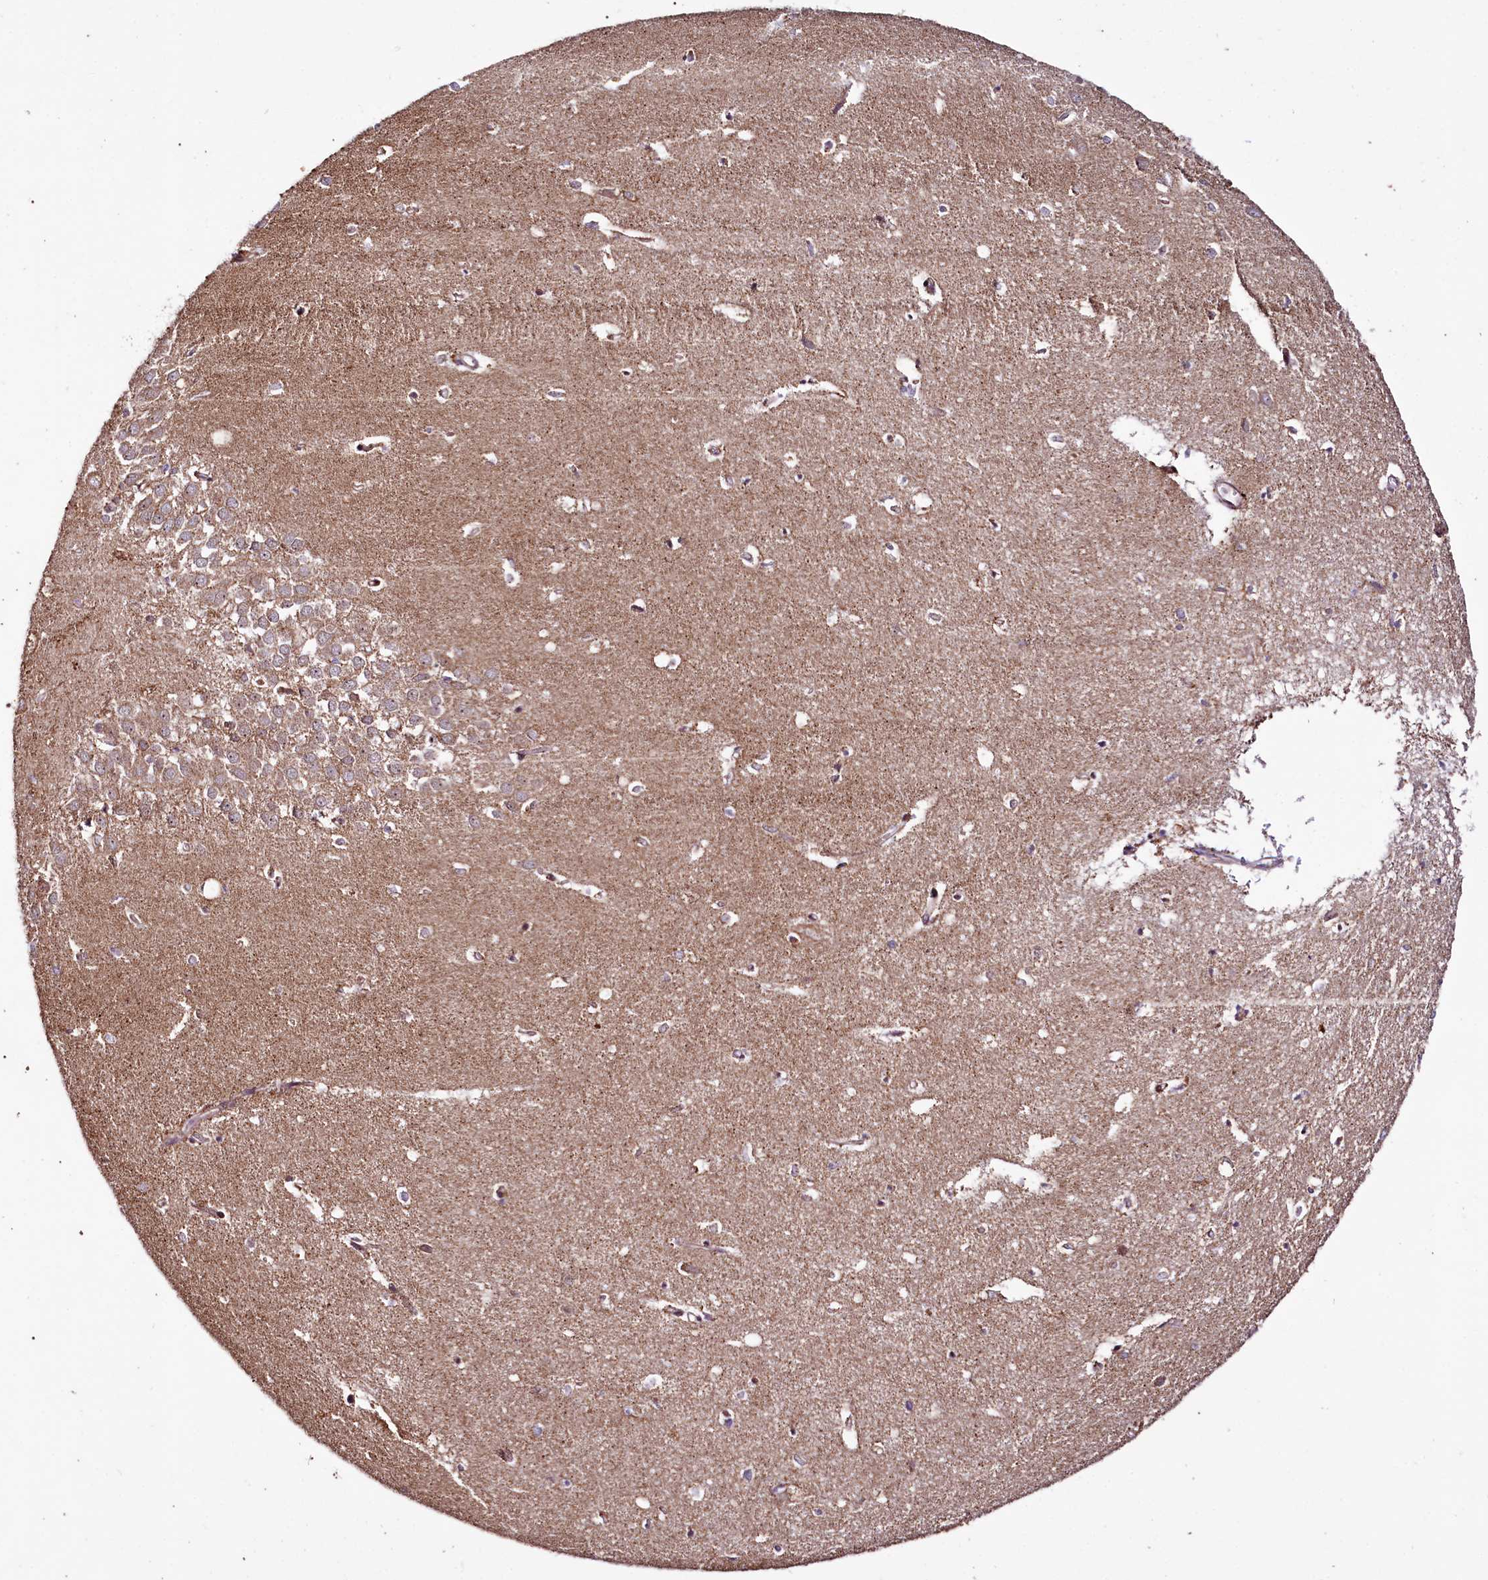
{"staining": {"intensity": "weak", "quantity": "<25%", "location": "cytoplasmic/membranous"}, "tissue": "hippocampus", "cell_type": "Glial cells", "image_type": "normal", "snomed": [{"axis": "morphology", "description": "Normal tissue, NOS"}, {"axis": "topography", "description": "Hippocampus"}], "caption": "Micrograph shows no protein expression in glial cells of benign hippocampus.", "gene": "ST7", "patient": {"sex": "female", "age": 64}}